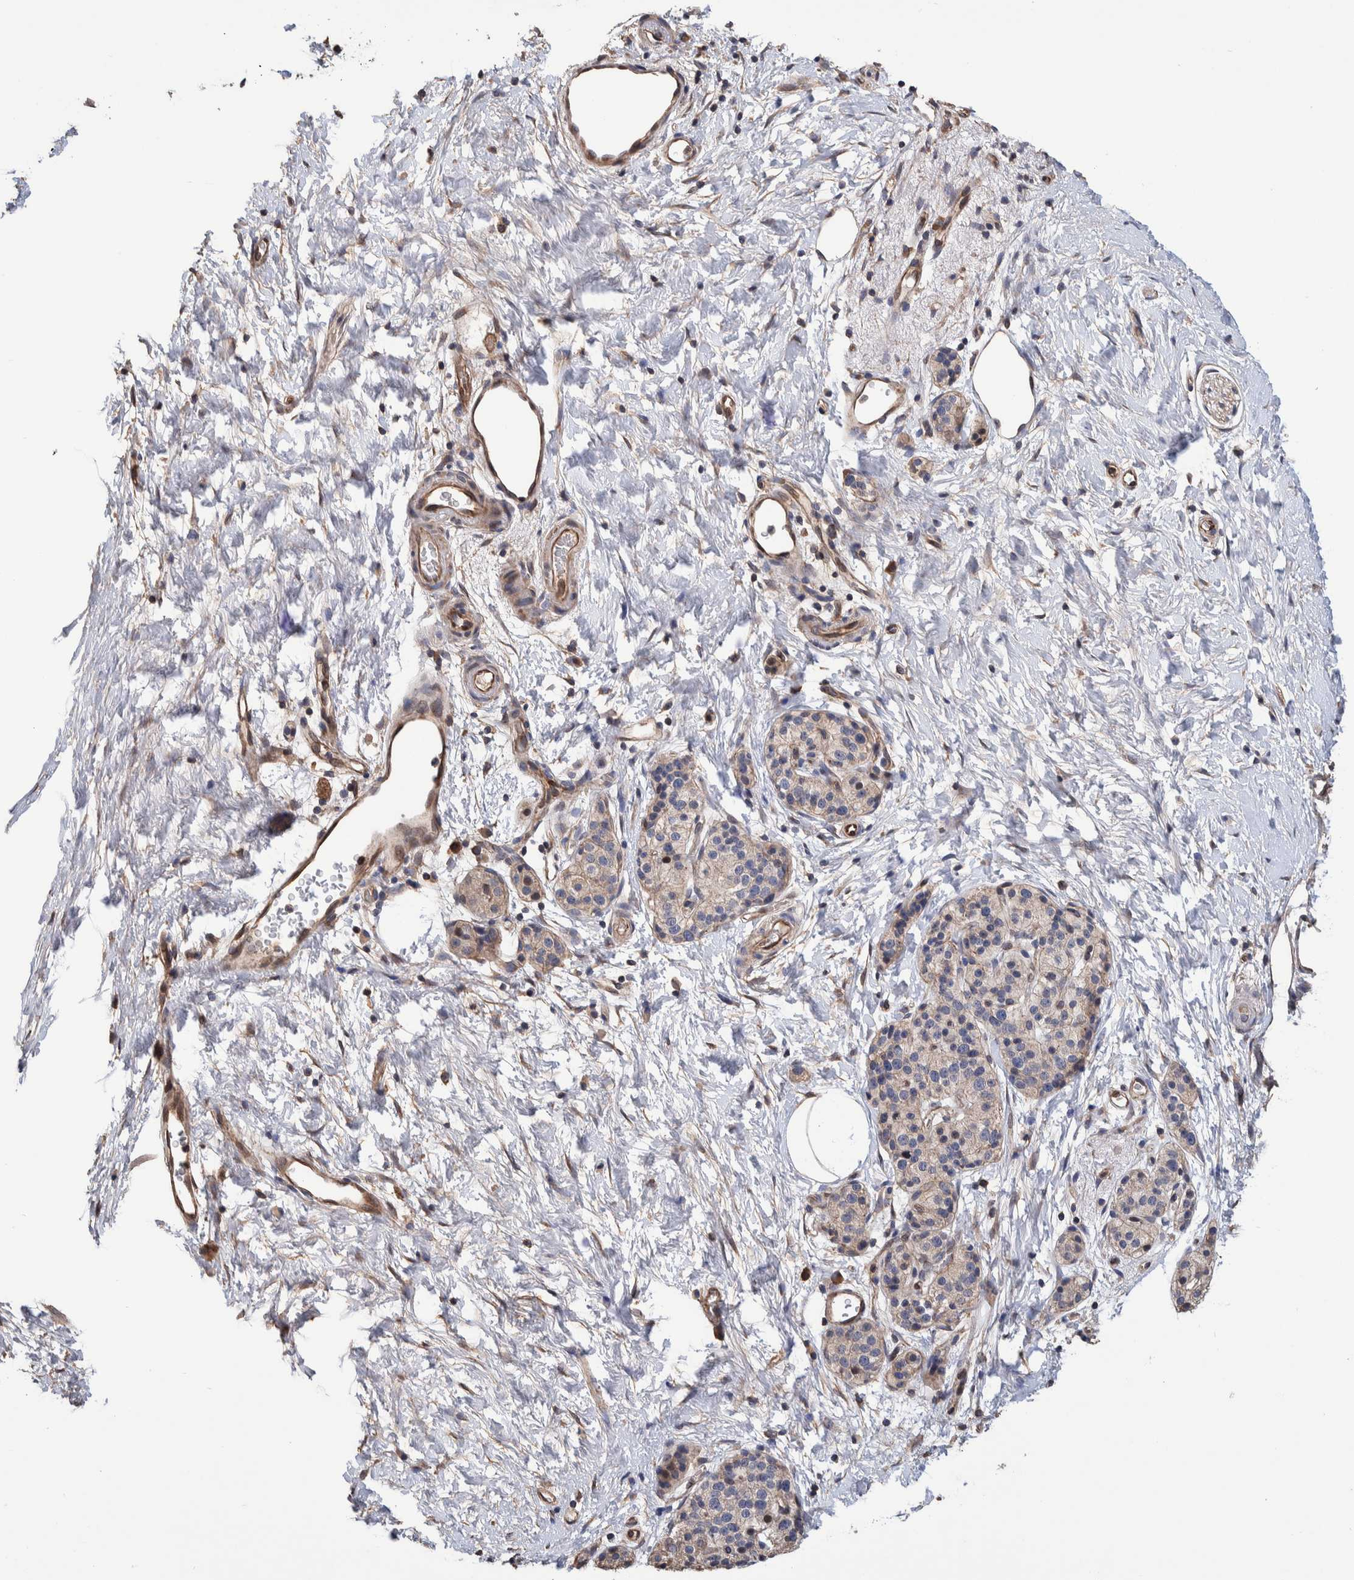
{"staining": {"intensity": "weak", "quantity": "25%-75%", "location": "cytoplasmic/membranous"}, "tissue": "pancreatic cancer", "cell_type": "Tumor cells", "image_type": "cancer", "snomed": [{"axis": "morphology", "description": "Adenocarcinoma, NOS"}, {"axis": "topography", "description": "Pancreas"}], "caption": "A brown stain labels weak cytoplasmic/membranous staining of a protein in pancreatic cancer (adenocarcinoma) tumor cells. (IHC, brightfield microscopy, high magnification).", "gene": "SLC45A4", "patient": {"sex": "male", "age": 50}}